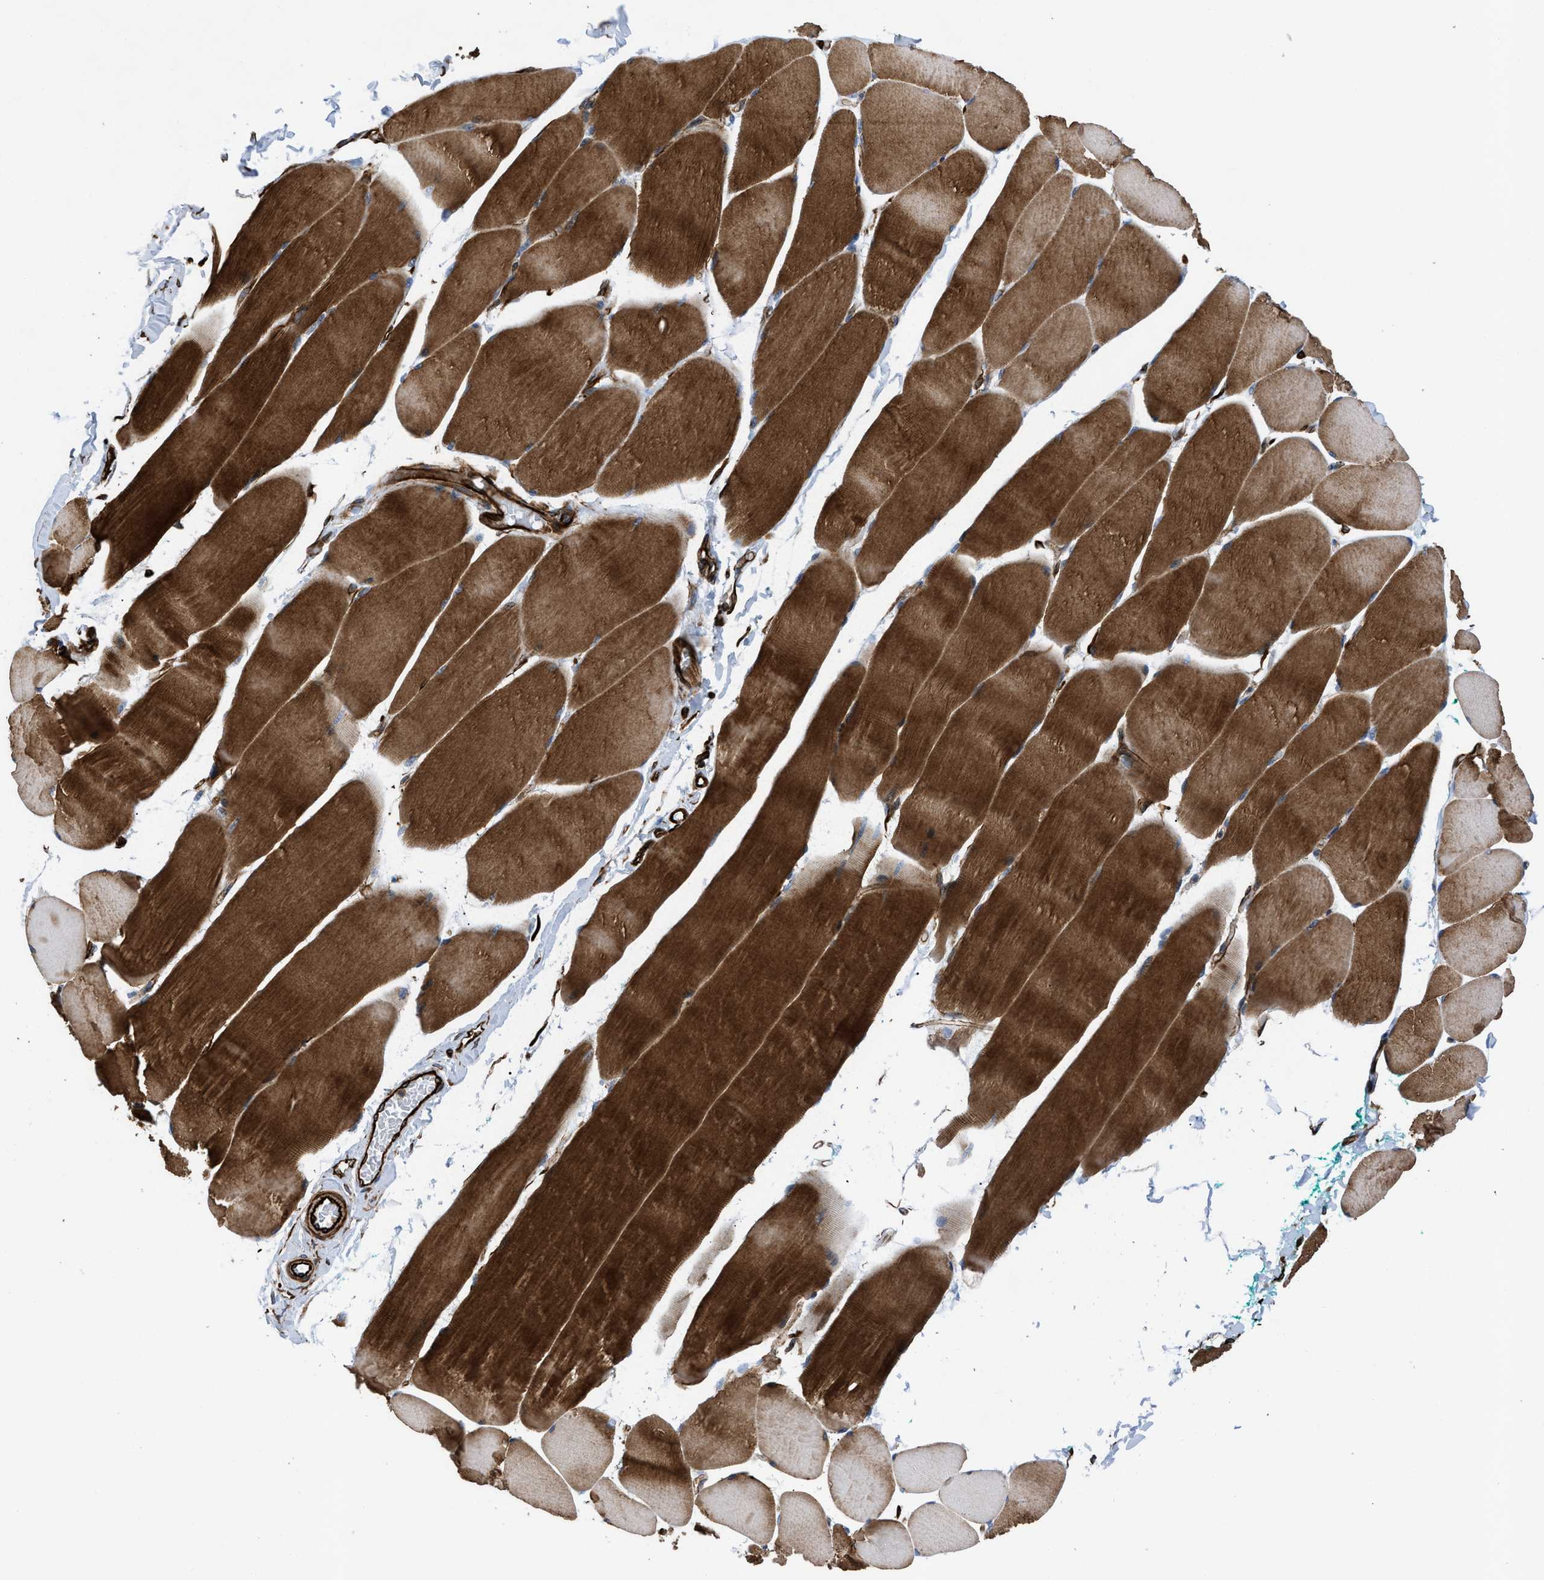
{"staining": {"intensity": "strong", "quantity": ">75%", "location": "cytoplasmic/membranous"}, "tissue": "skeletal muscle", "cell_type": "Myocytes", "image_type": "normal", "snomed": [{"axis": "morphology", "description": "Normal tissue, NOS"}, {"axis": "morphology", "description": "Squamous cell carcinoma, NOS"}, {"axis": "topography", "description": "Skeletal muscle"}], "caption": "A photomicrograph of human skeletal muscle stained for a protein reveals strong cytoplasmic/membranous brown staining in myocytes.", "gene": "PTPRE", "patient": {"sex": "male", "age": 51}}